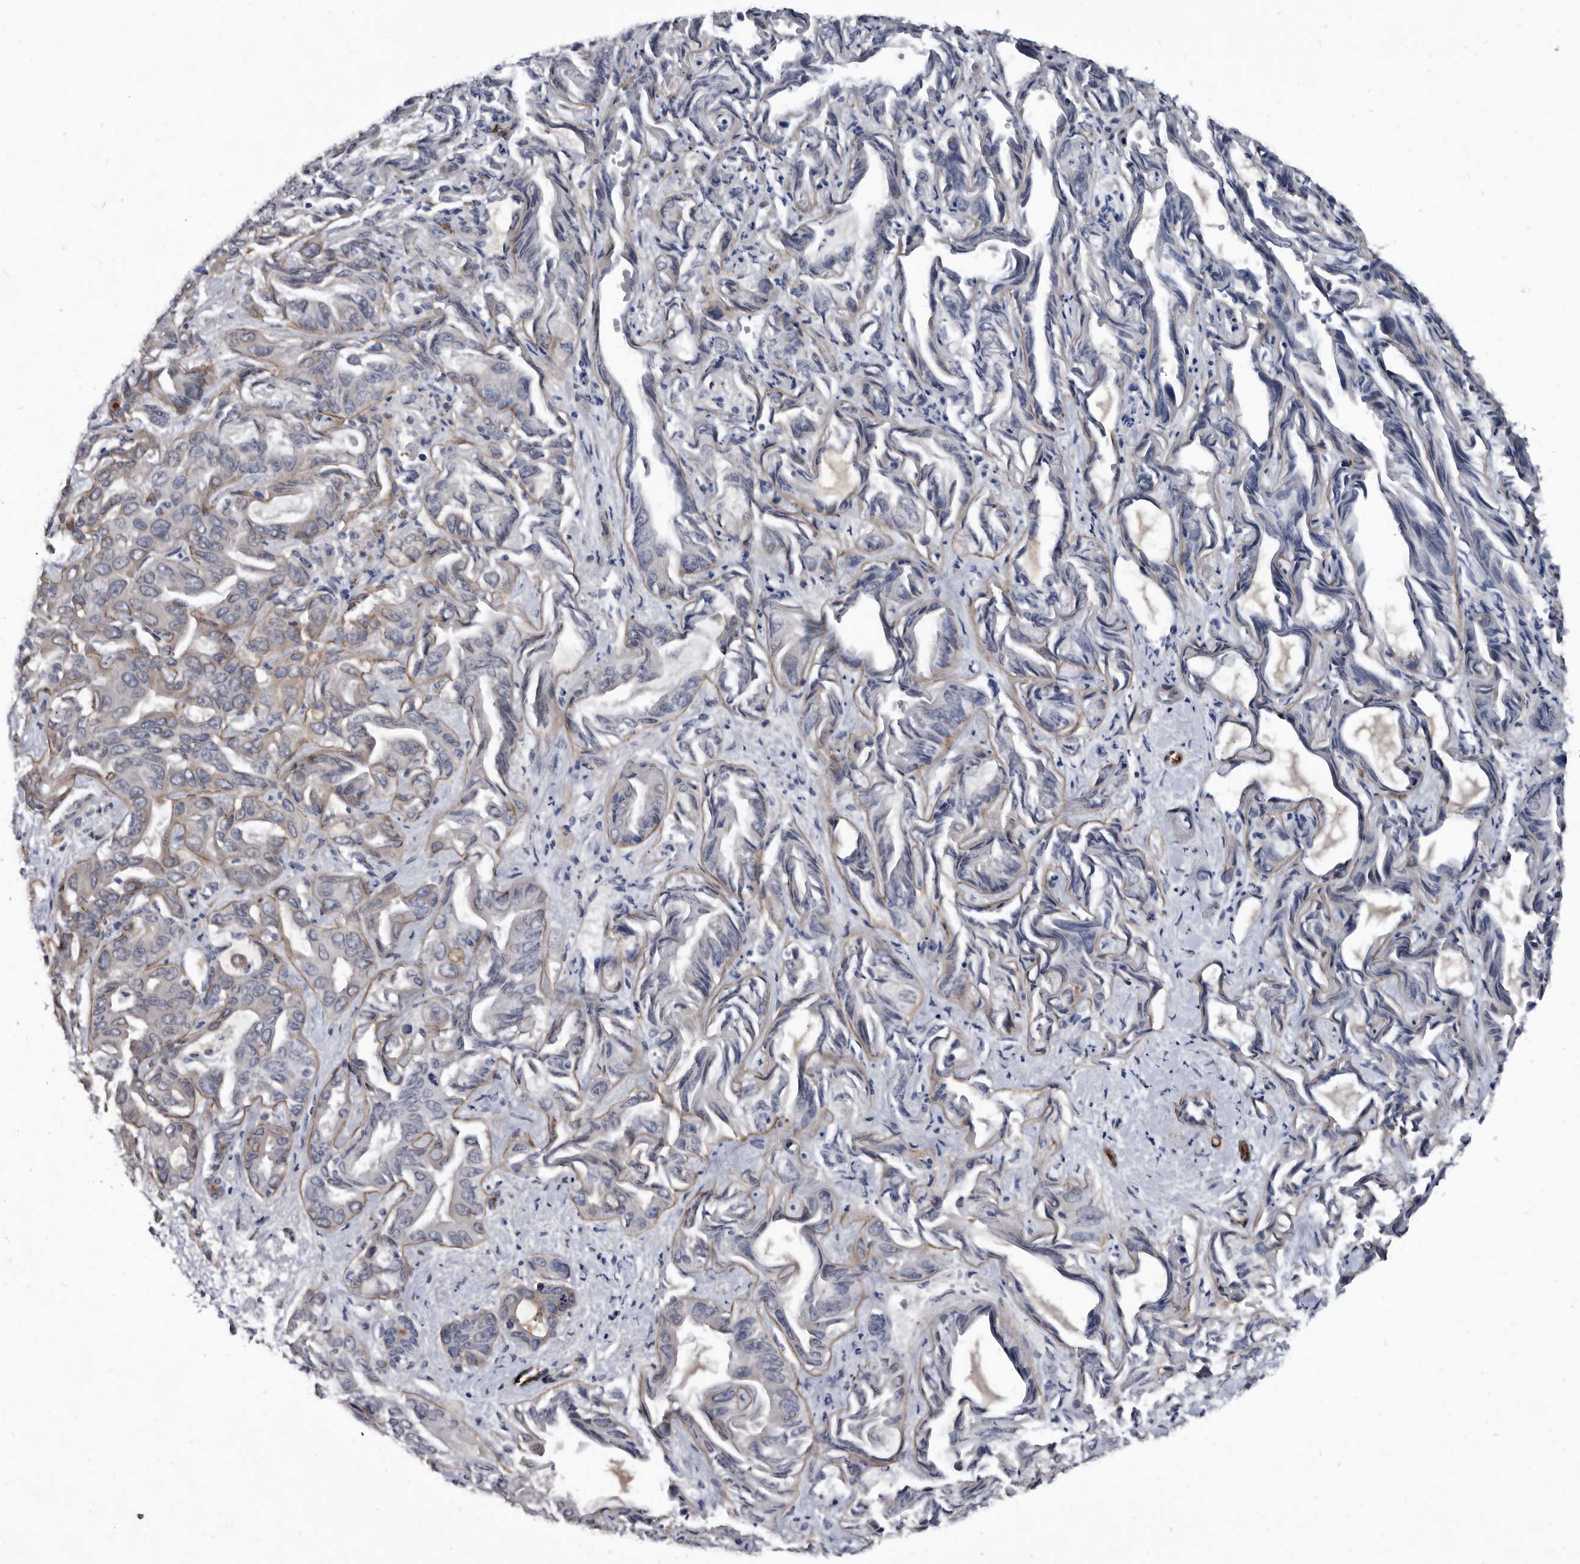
{"staining": {"intensity": "weak", "quantity": "<25%", "location": "cytoplasmic/membranous"}, "tissue": "liver cancer", "cell_type": "Tumor cells", "image_type": "cancer", "snomed": [{"axis": "morphology", "description": "Cholangiocarcinoma"}, {"axis": "topography", "description": "Liver"}], "caption": "Cholangiocarcinoma (liver) was stained to show a protein in brown. There is no significant staining in tumor cells.", "gene": "PROM1", "patient": {"sex": "female", "age": 52}}